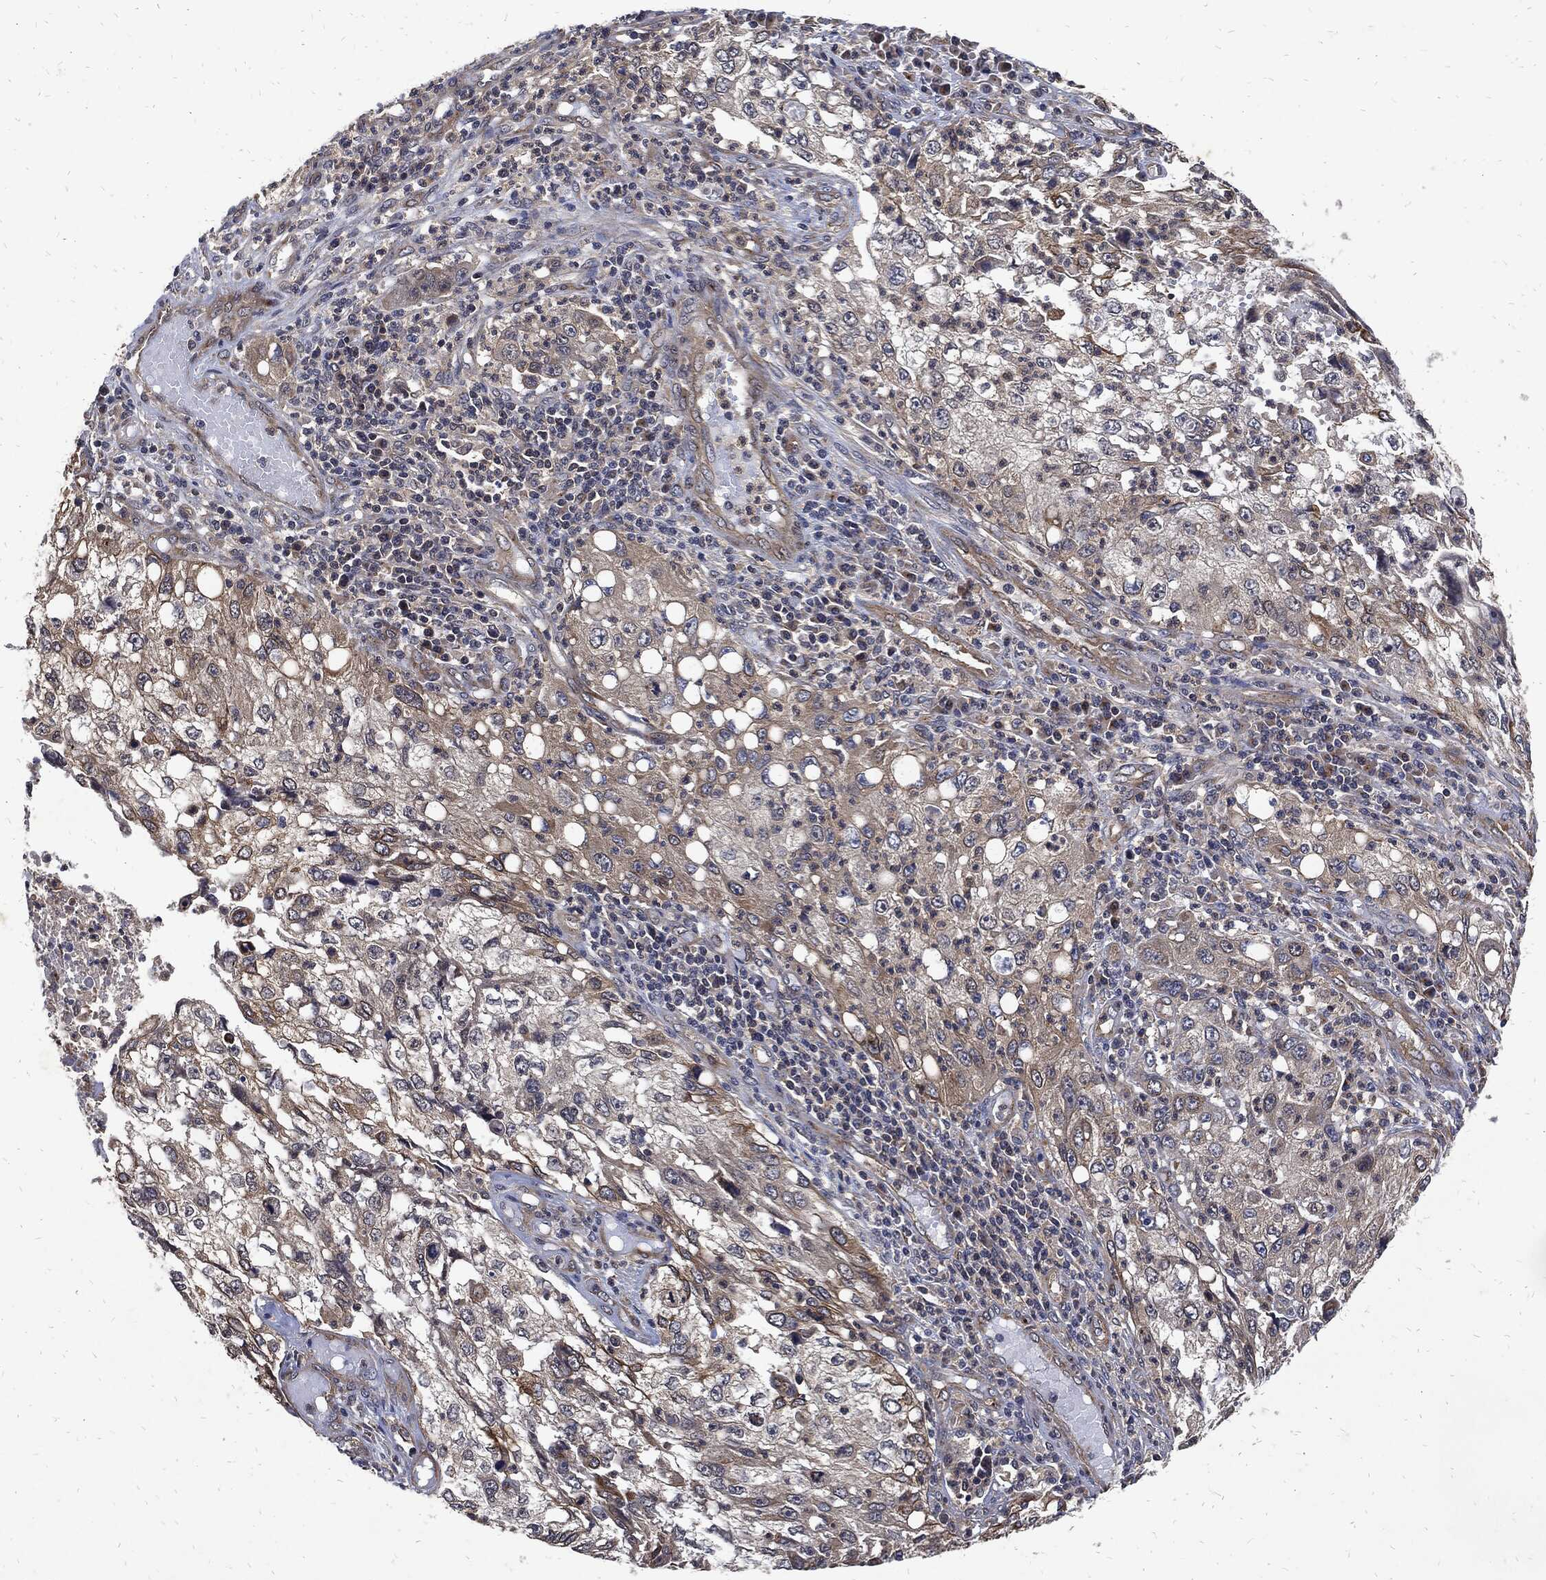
{"staining": {"intensity": "weak", "quantity": "<25%", "location": "cytoplasmic/membranous"}, "tissue": "cervical cancer", "cell_type": "Tumor cells", "image_type": "cancer", "snomed": [{"axis": "morphology", "description": "Squamous cell carcinoma, NOS"}, {"axis": "topography", "description": "Cervix"}], "caption": "There is no significant expression in tumor cells of cervical cancer (squamous cell carcinoma).", "gene": "DCTN1", "patient": {"sex": "female", "age": 36}}